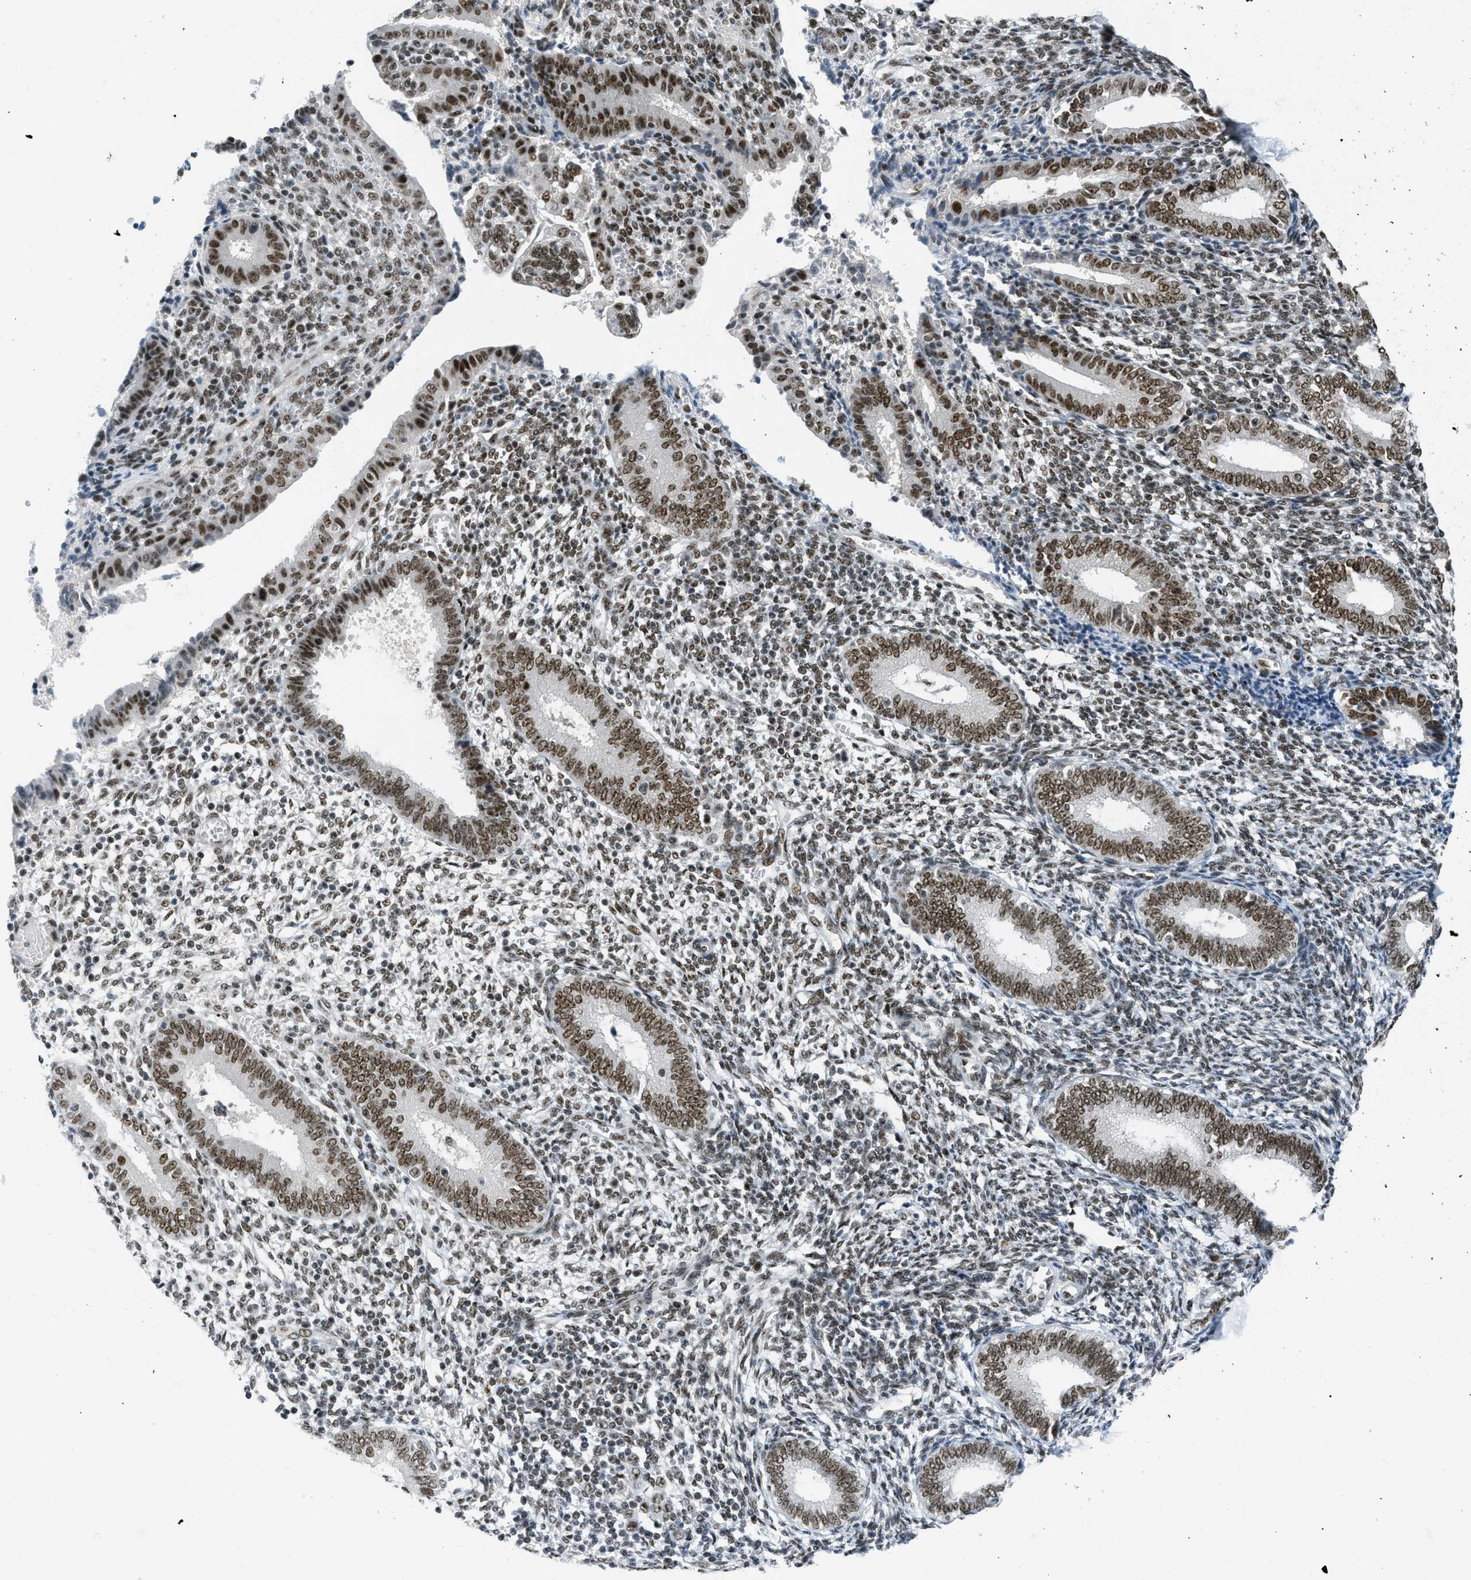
{"staining": {"intensity": "moderate", "quantity": "<25%", "location": "nuclear"}, "tissue": "endometrium", "cell_type": "Cells in endometrial stroma", "image_type": "normal", "snomed": [{"axis": "morphology", "description": "Normal tissue, NOS"}, {"axis": "topography", "description": "Endometrium"}], "caption": "Immunohistochemical staining of benign endometrium exhibits <25% levels of moderate nuclear protein expression in about <25% of cells in endometrial stroma.", "gene": "URB1", "patient": {"sex": "female", "age": 41}}